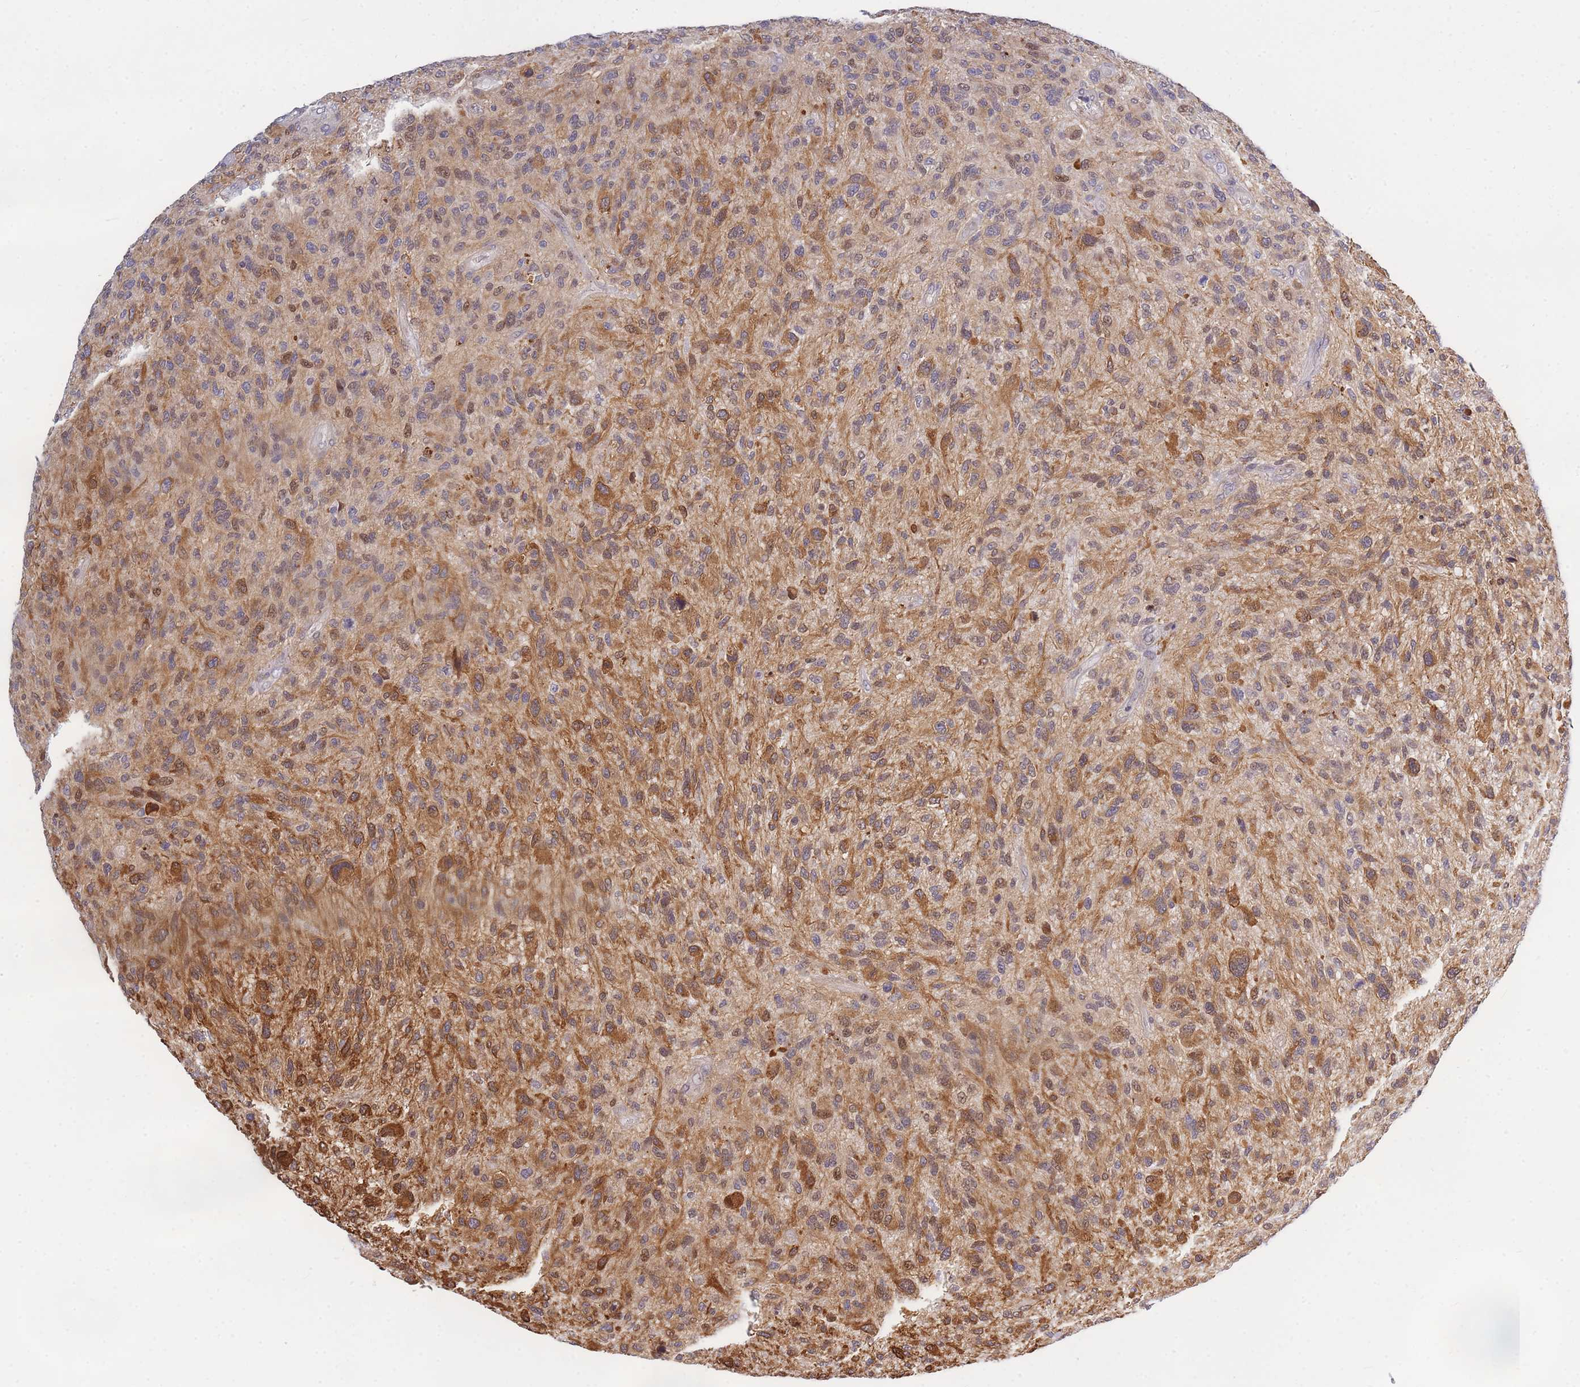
{"staining": {"intensity": "moderate", "quantity": ">75%", "location": "cytoplasmic/membranous,nuclear"}, "tissue": "glioma", "cell_type": "Tumor cells", "image_type": "cancer", "snomed": [{"axis": "morphology", "description": "Glioma, malignant, High grade"}, {"axis": "topography", "description": "Brain"}], "caption": "The image exhibits staining of glioma, revealing moderate cytoplasmic/membranous and nuclear protein positivity (brown color) within tumor cells. Using DAB (3,3'-diaminobenzidine) (brown) and hematoxylin (blue) stains, captured at high magnification using brightfield microscopy.", "gene": "CRACD", "patient": {"sex": "male", "age": 47}}